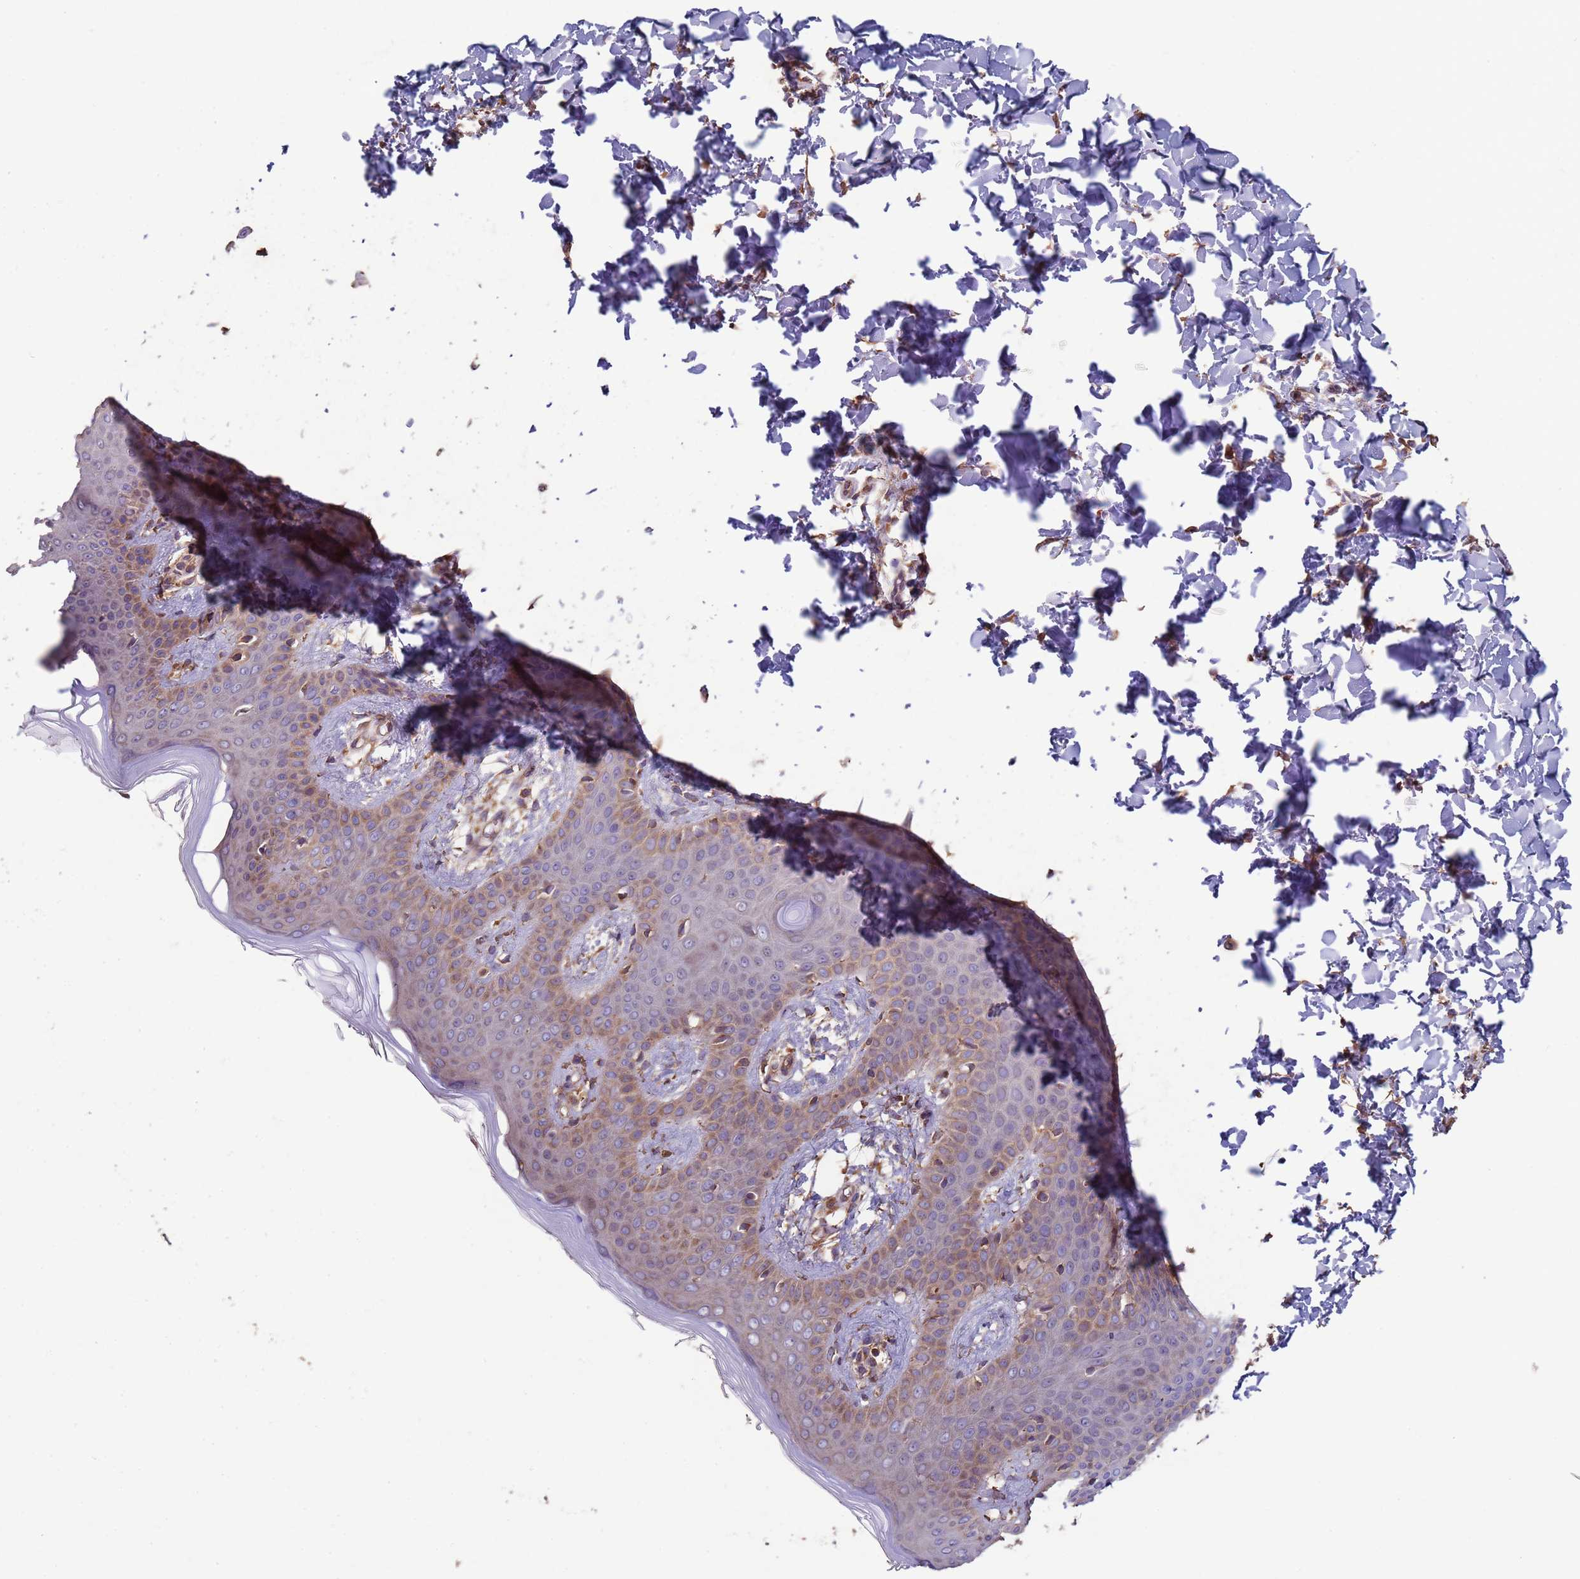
{"staining": {"intensity": "moderate", "quantity": ">75%", "location": "cytoplasmic/membranous"}, "tissue": "skin", "cell_type": "Fibroblasts", "image_type": "normal", "snomed": [{"axis": "morphology", "description": "Normal tissue, NOS"}, {"axis": "topography", "description": "Skin"}], "caption": "Protein staining shows moderate cytoplasmic/membranous positivity in approximately >75% of fibroblasts in benign skin. The staining was performed using DAB, with brown indicating positive protein expression. Nuclei are stained blue with hematoxylin.", "gene": "EEF1AKMT1", "patient": {"sex": "male", "age": 36}}